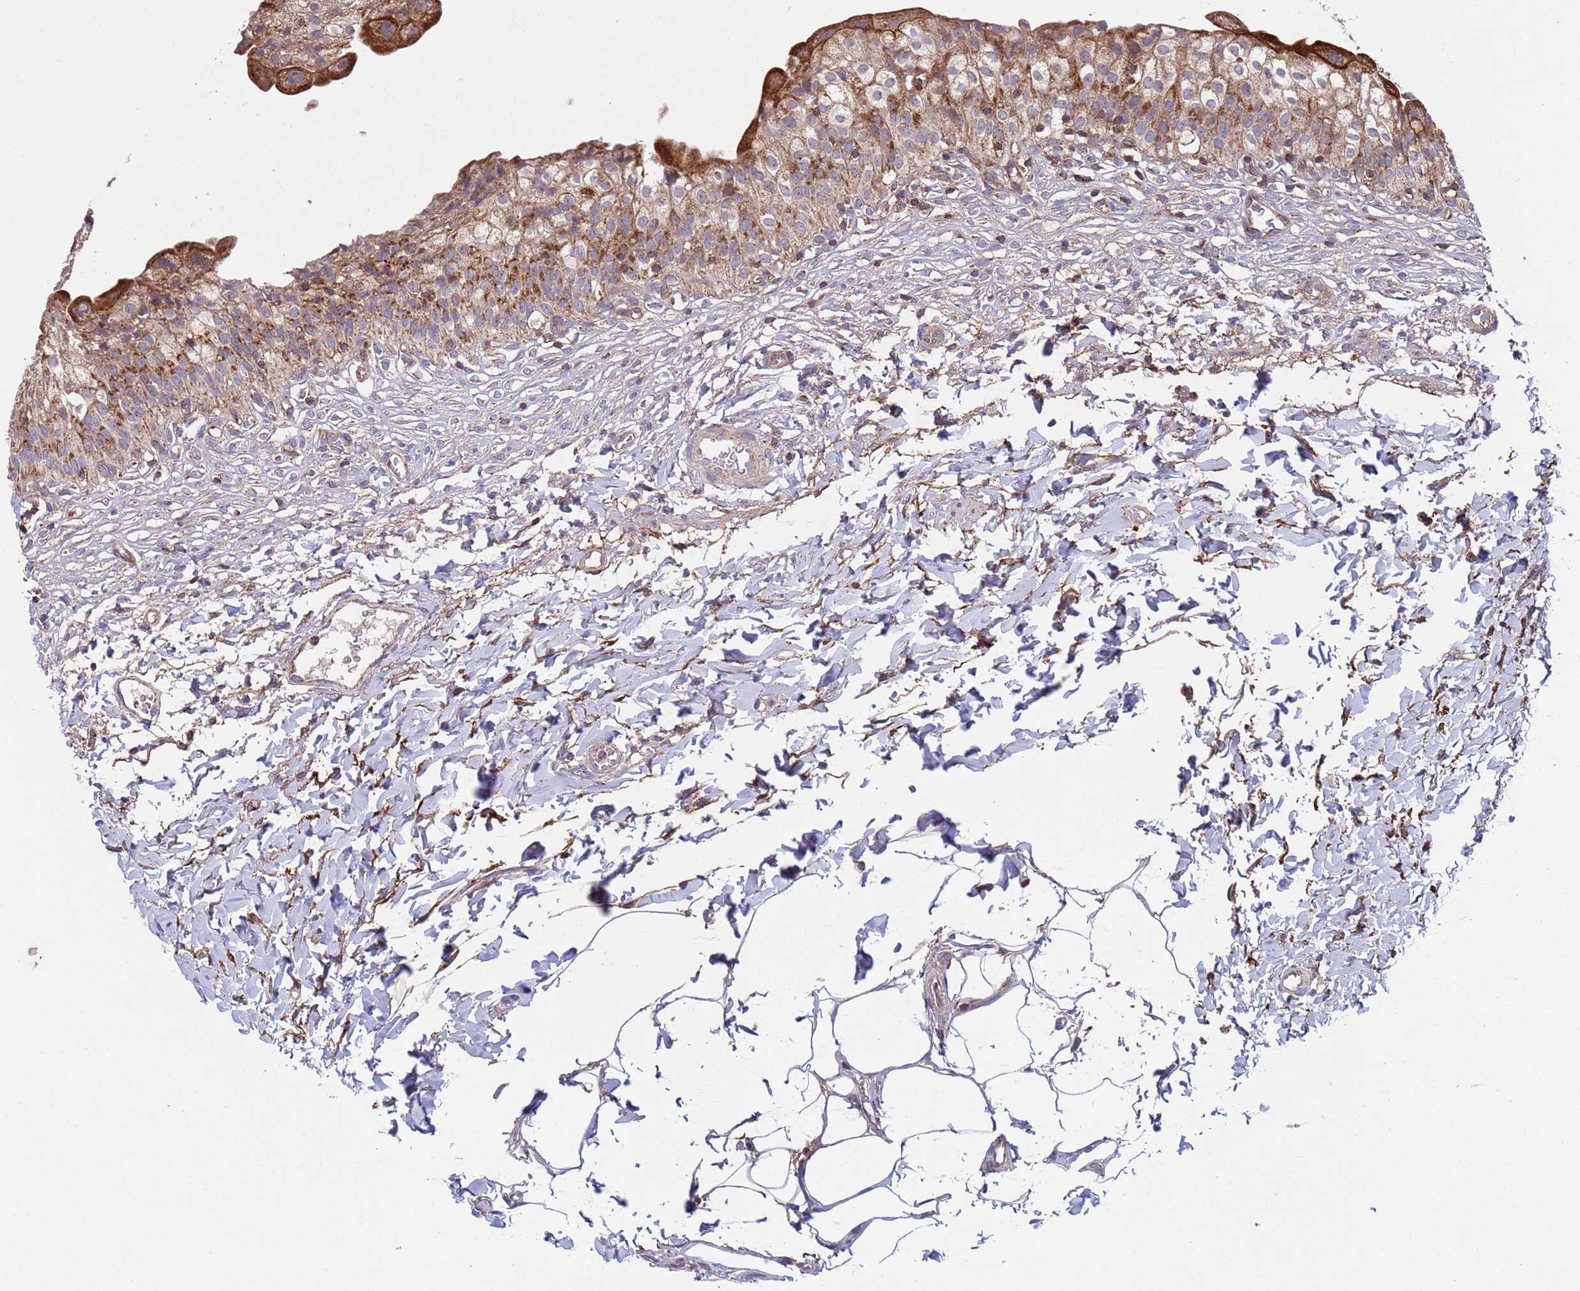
{"staining": {"intensity": "strong", "quantity": "25%-75%", "location": "cytoplasmic/membranous"}, "tissue": "urinary bladder", "cell_type": "Urothelial cells", "image_type": "normal", "snomed": [{"axis": "morphology", "description": "Normal tissue, NOS"}, {"axis": "topography", "description": "Urinary bladder"}], "caption": "Immunohistochemical staining of unremarkable human urinary bladder shows high levels of strong cytoplasmic/membranous staining in about 25%-75% of urothelial cells.", "gene": "ACAD8", "patient": {"sex": "male", "age": 55}}